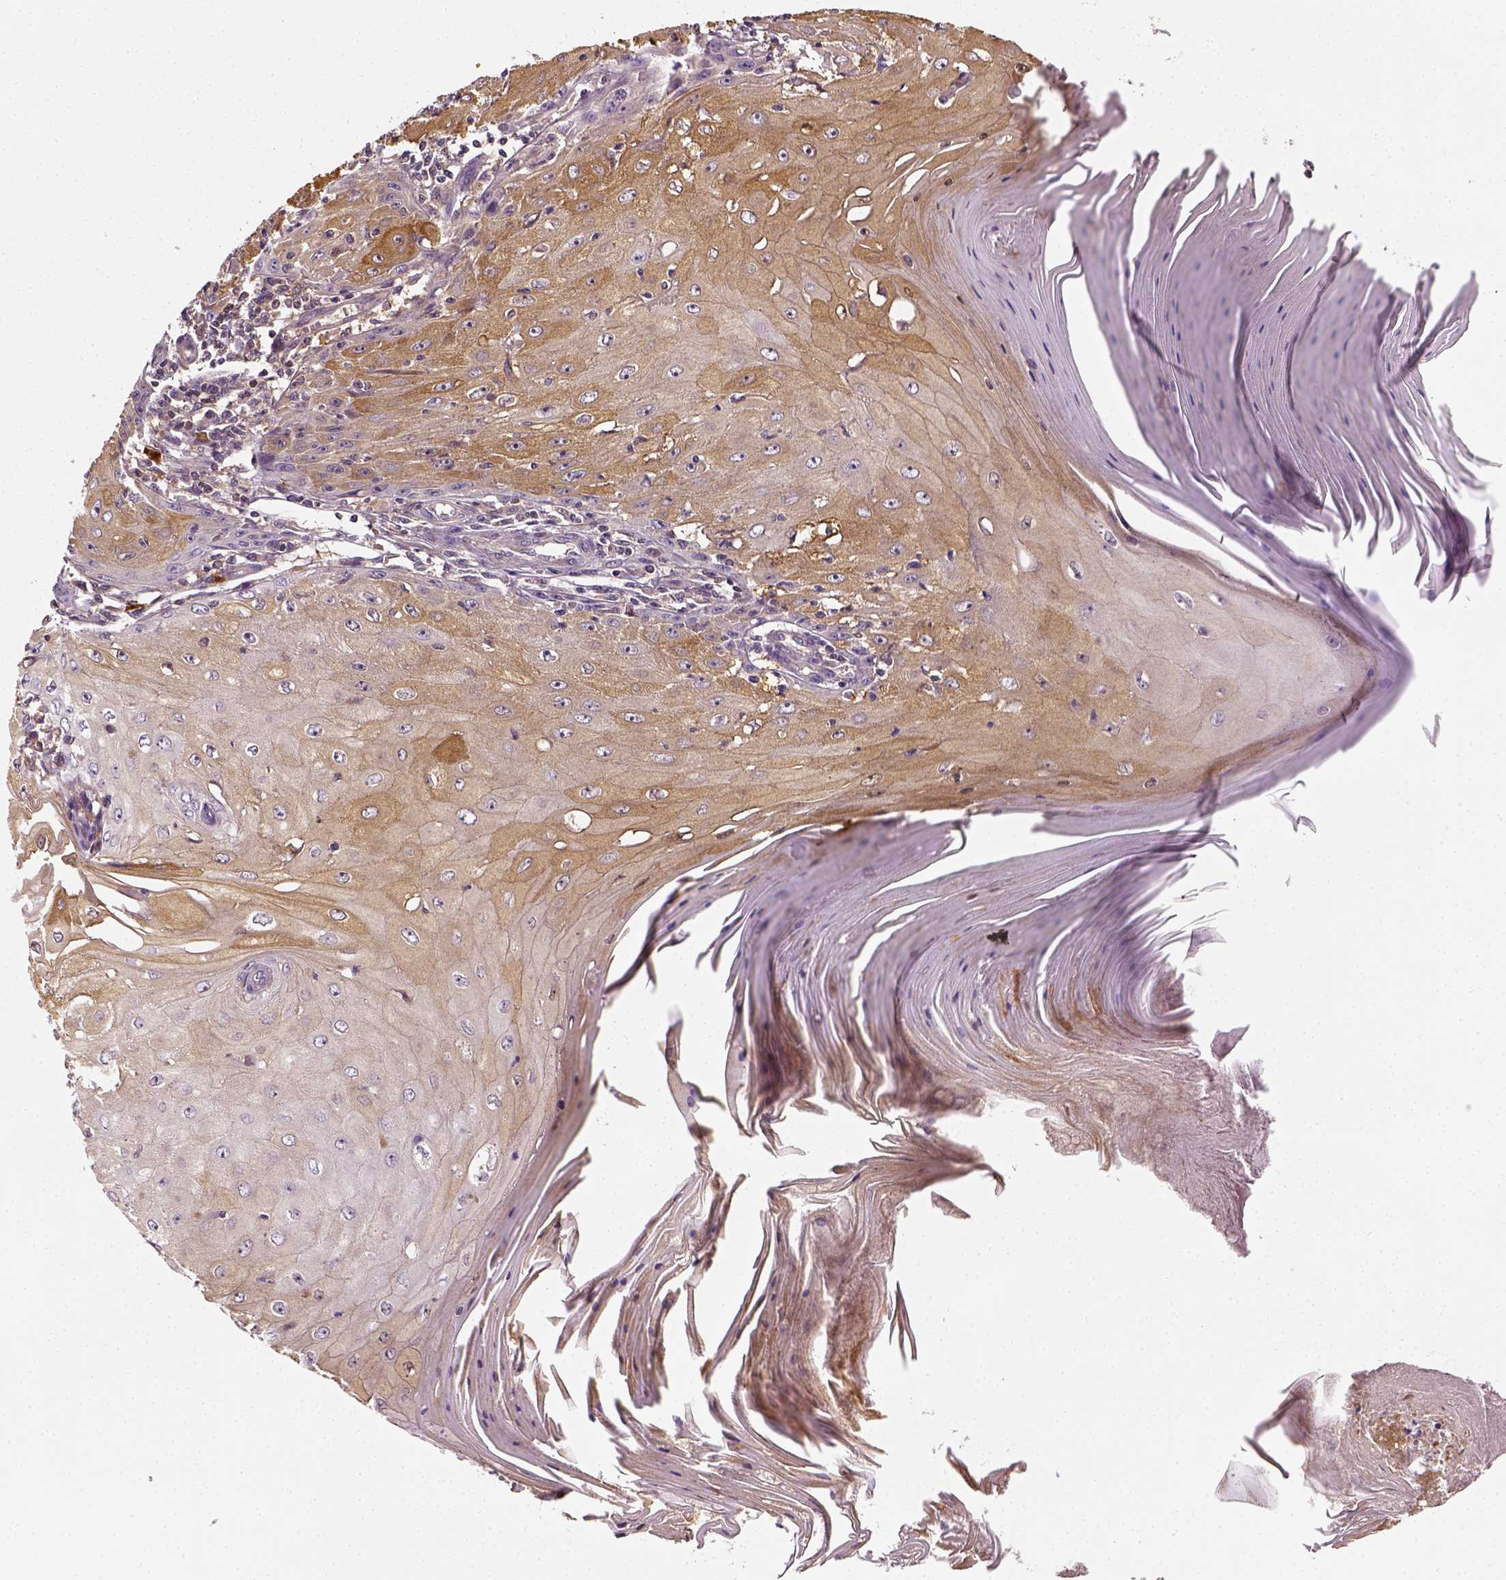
{"staining": {"intensity": "moderate", "quantity": ">75%", "location": "cytoplasmic/membranous"}, "tissue": "skin cancer", "cell_type": "Tumor cells", "image_type": "cancer", "snomed": [{"axis": "morphology", "description": "Squamous cell carcinoma, NOS"}, {"axis": "topography", "description": "Skin"}], "caption": "This photomicrograph shows skin cancer stained with immunohistochemistry (IHC) to label a protein in brown. The cytoplasmic/membranous of tumor cells show moderate positivity for the protein. Nuclei are counter-stained blue.", "gene": "MATK", "patient": {"sex": "female", "age": 73}}